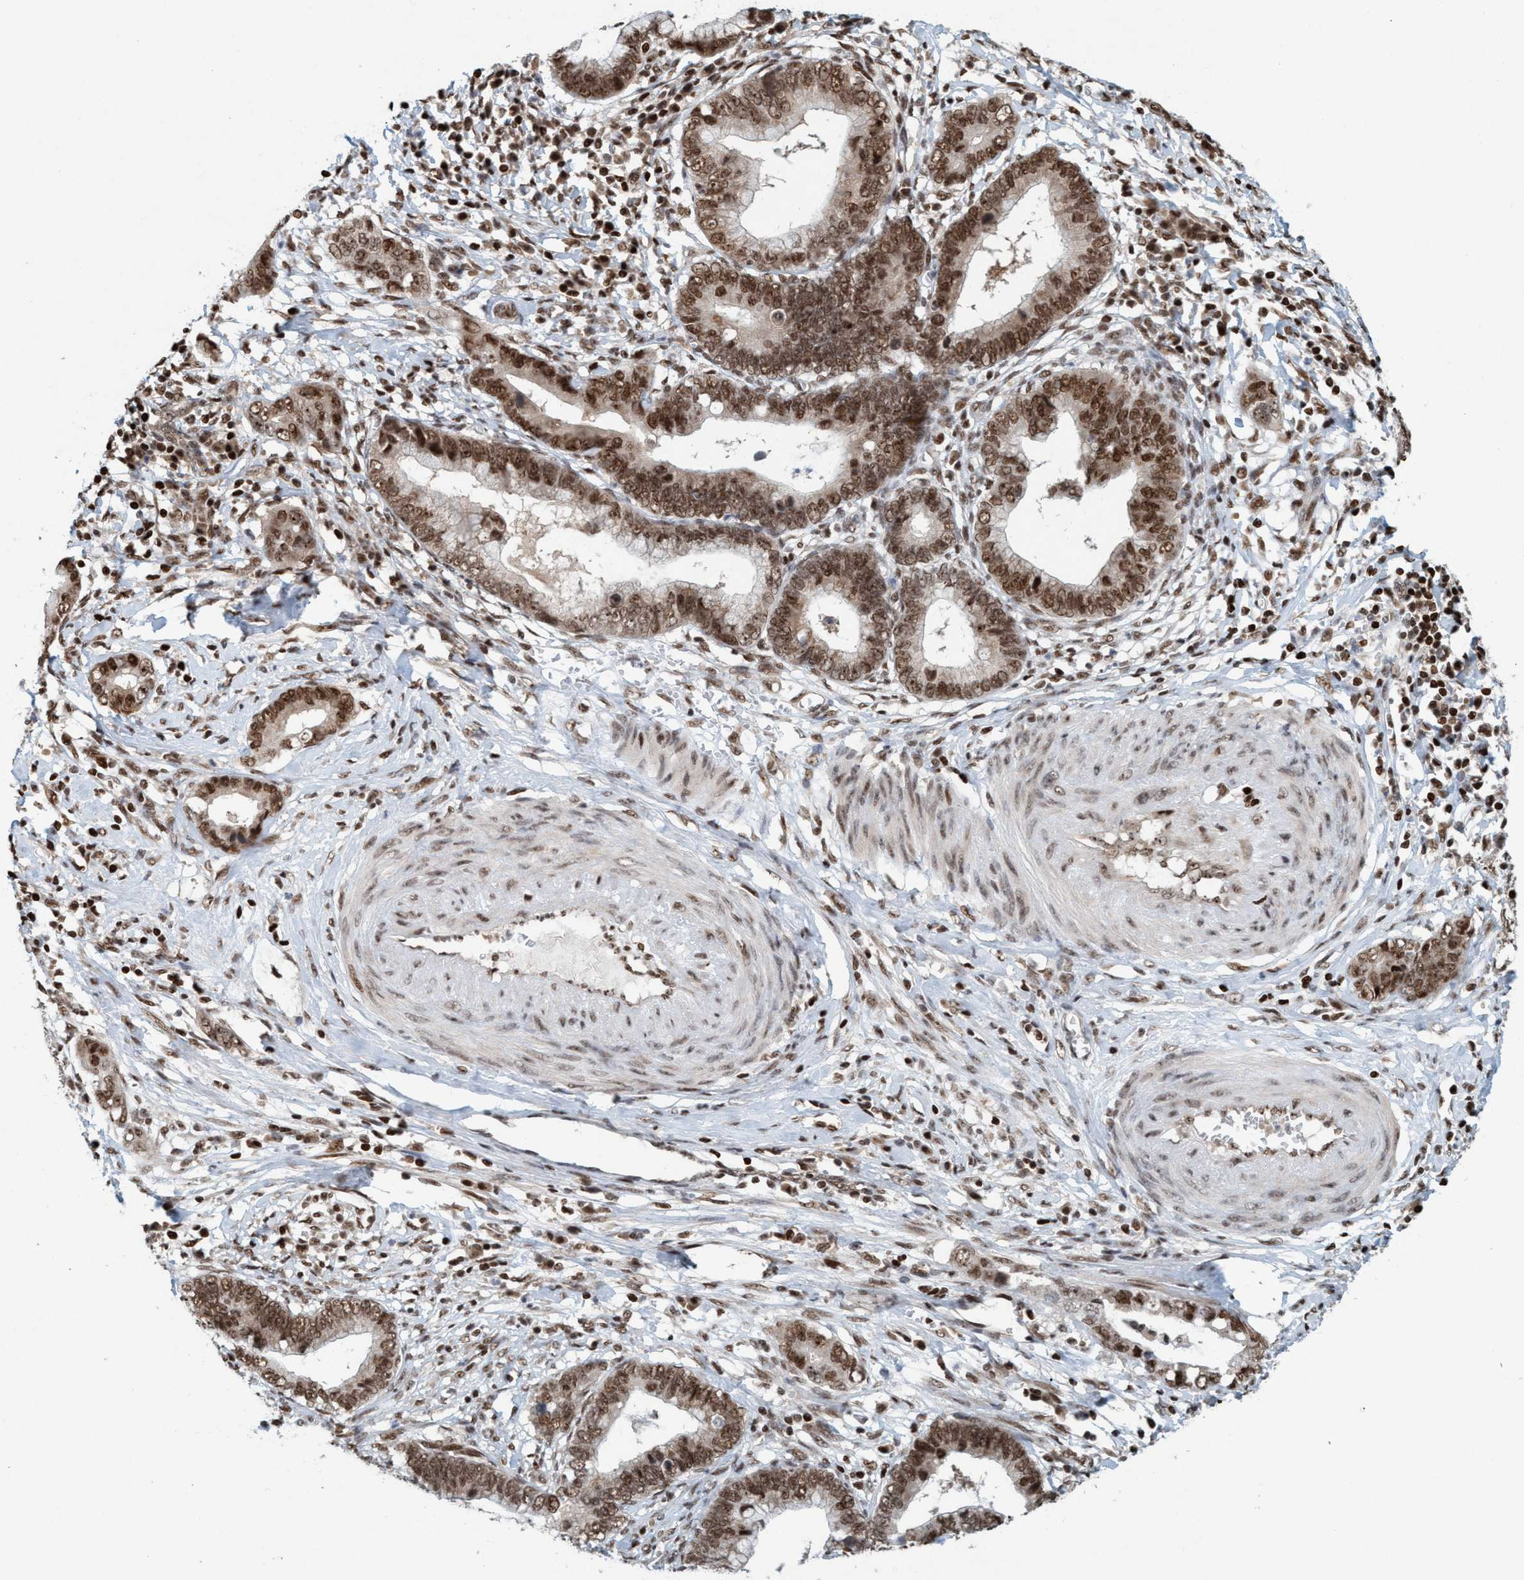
{"staining": {"intensity": "strong", "quantity": ">75%", "location": "nuclear"}, "tissue": "cervical cancer", "cell_type": "Tumor cells", "image_type": "cancer", "snomed": [{"axis": "morphology", "description": "Adenocarcinoma, NOS"}, {"axis": "topography", "description": "Cervix"}], "caption": "This micrograph shows immunohistochemistry (IHC) staining of adenocarcinoma (cervical), with high strong nuclear positivity in about >75% of tumor cells.", "gene": "SMCR8", "patient": {"sex": "female", "age": 44}}